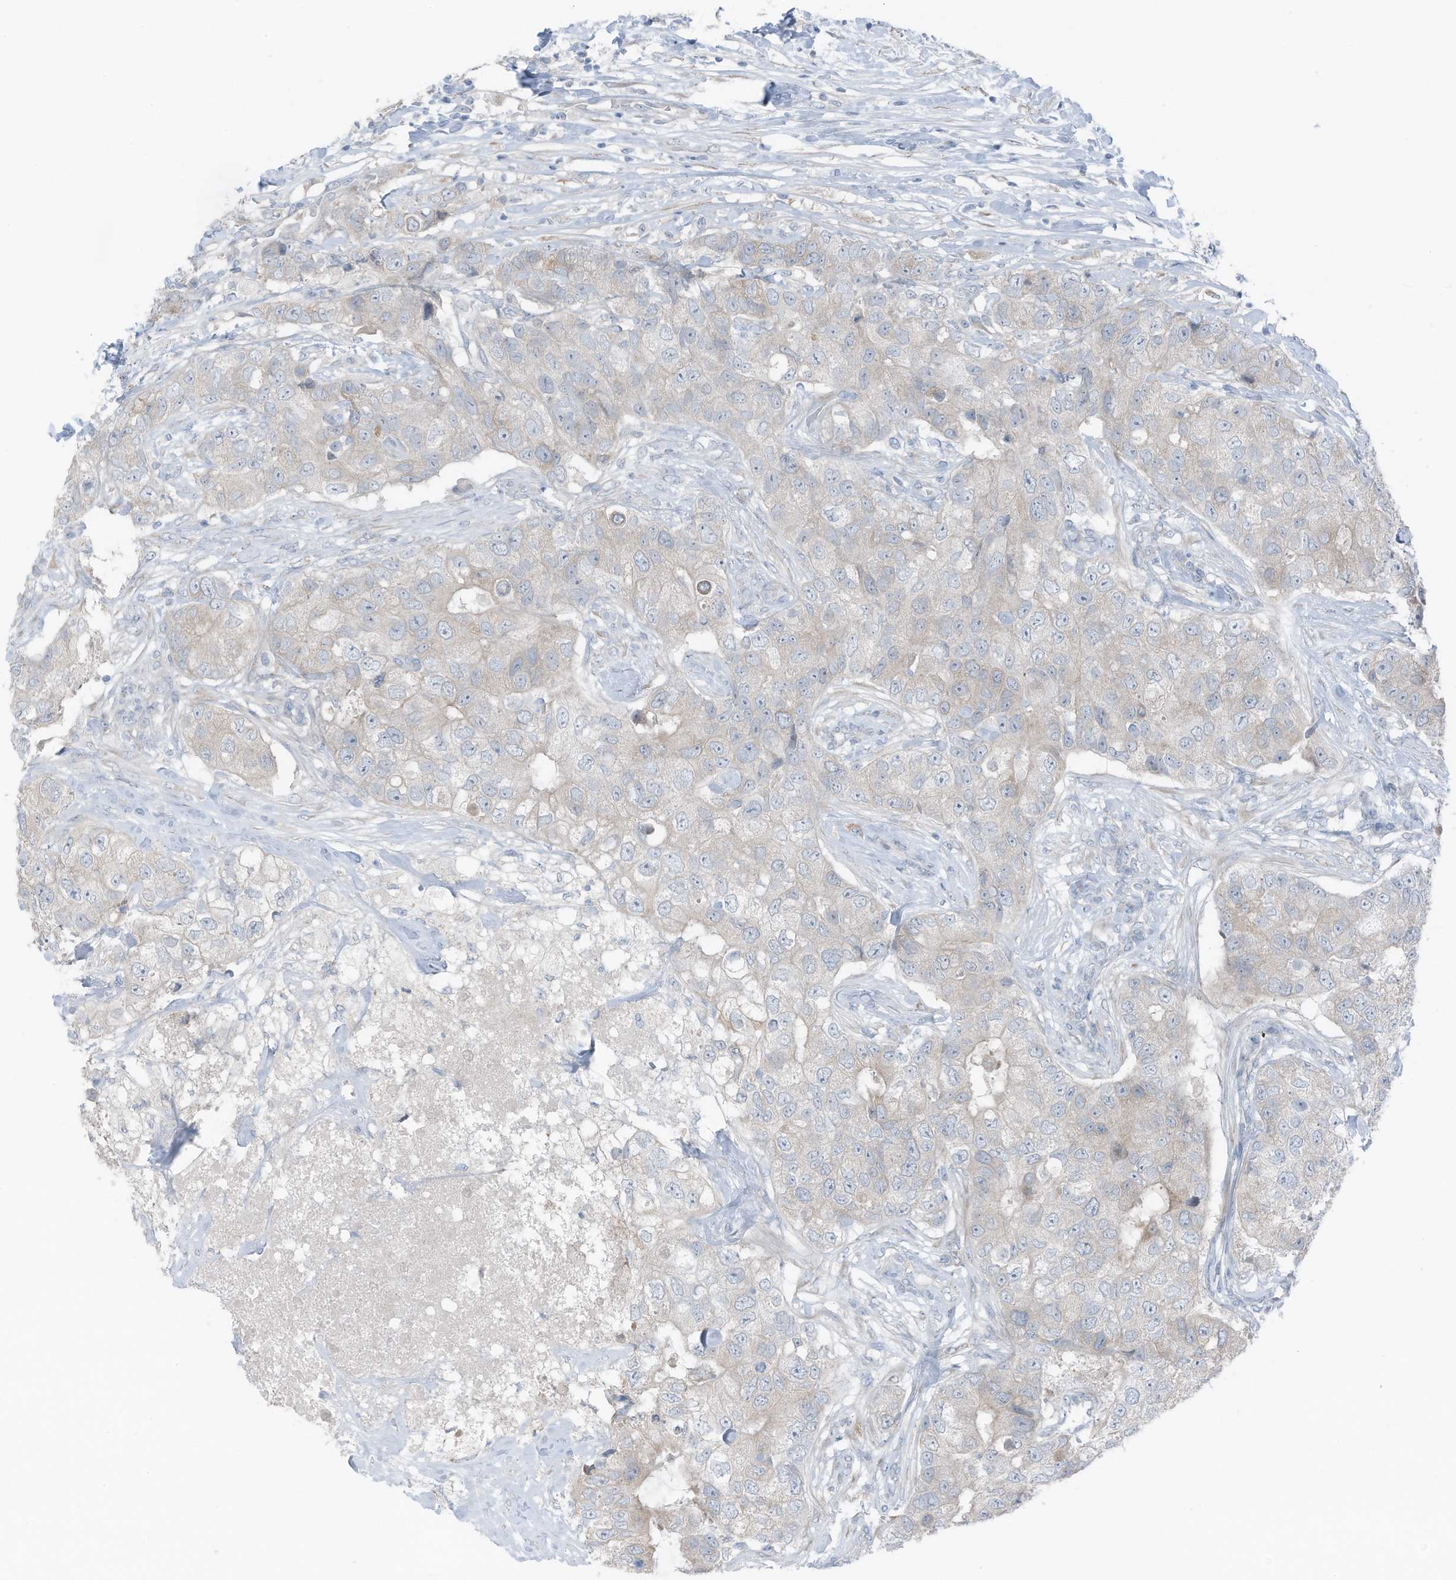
{"staining": {"intensity": "negative", "quantity": "none", "location": "none"}, "tissue": "breast cancer", "cell_type": "Tumor cells", "image_type": "cancer", "snomed": [{"axis": "morphology", "description": "Duct carcinoma"}, {"axis": "topography", "description": "Breast"}], "caption": "Micrograph shows no protein staining in tumor cells of breast infiltrating ductal carcinoma tissue. The staining is performed using DAB brown chromogen with nuclei counter-stained in using hematoxylin.", "gene": "ARHGEF33", "patient": {"sex": "female", "age": 62}}